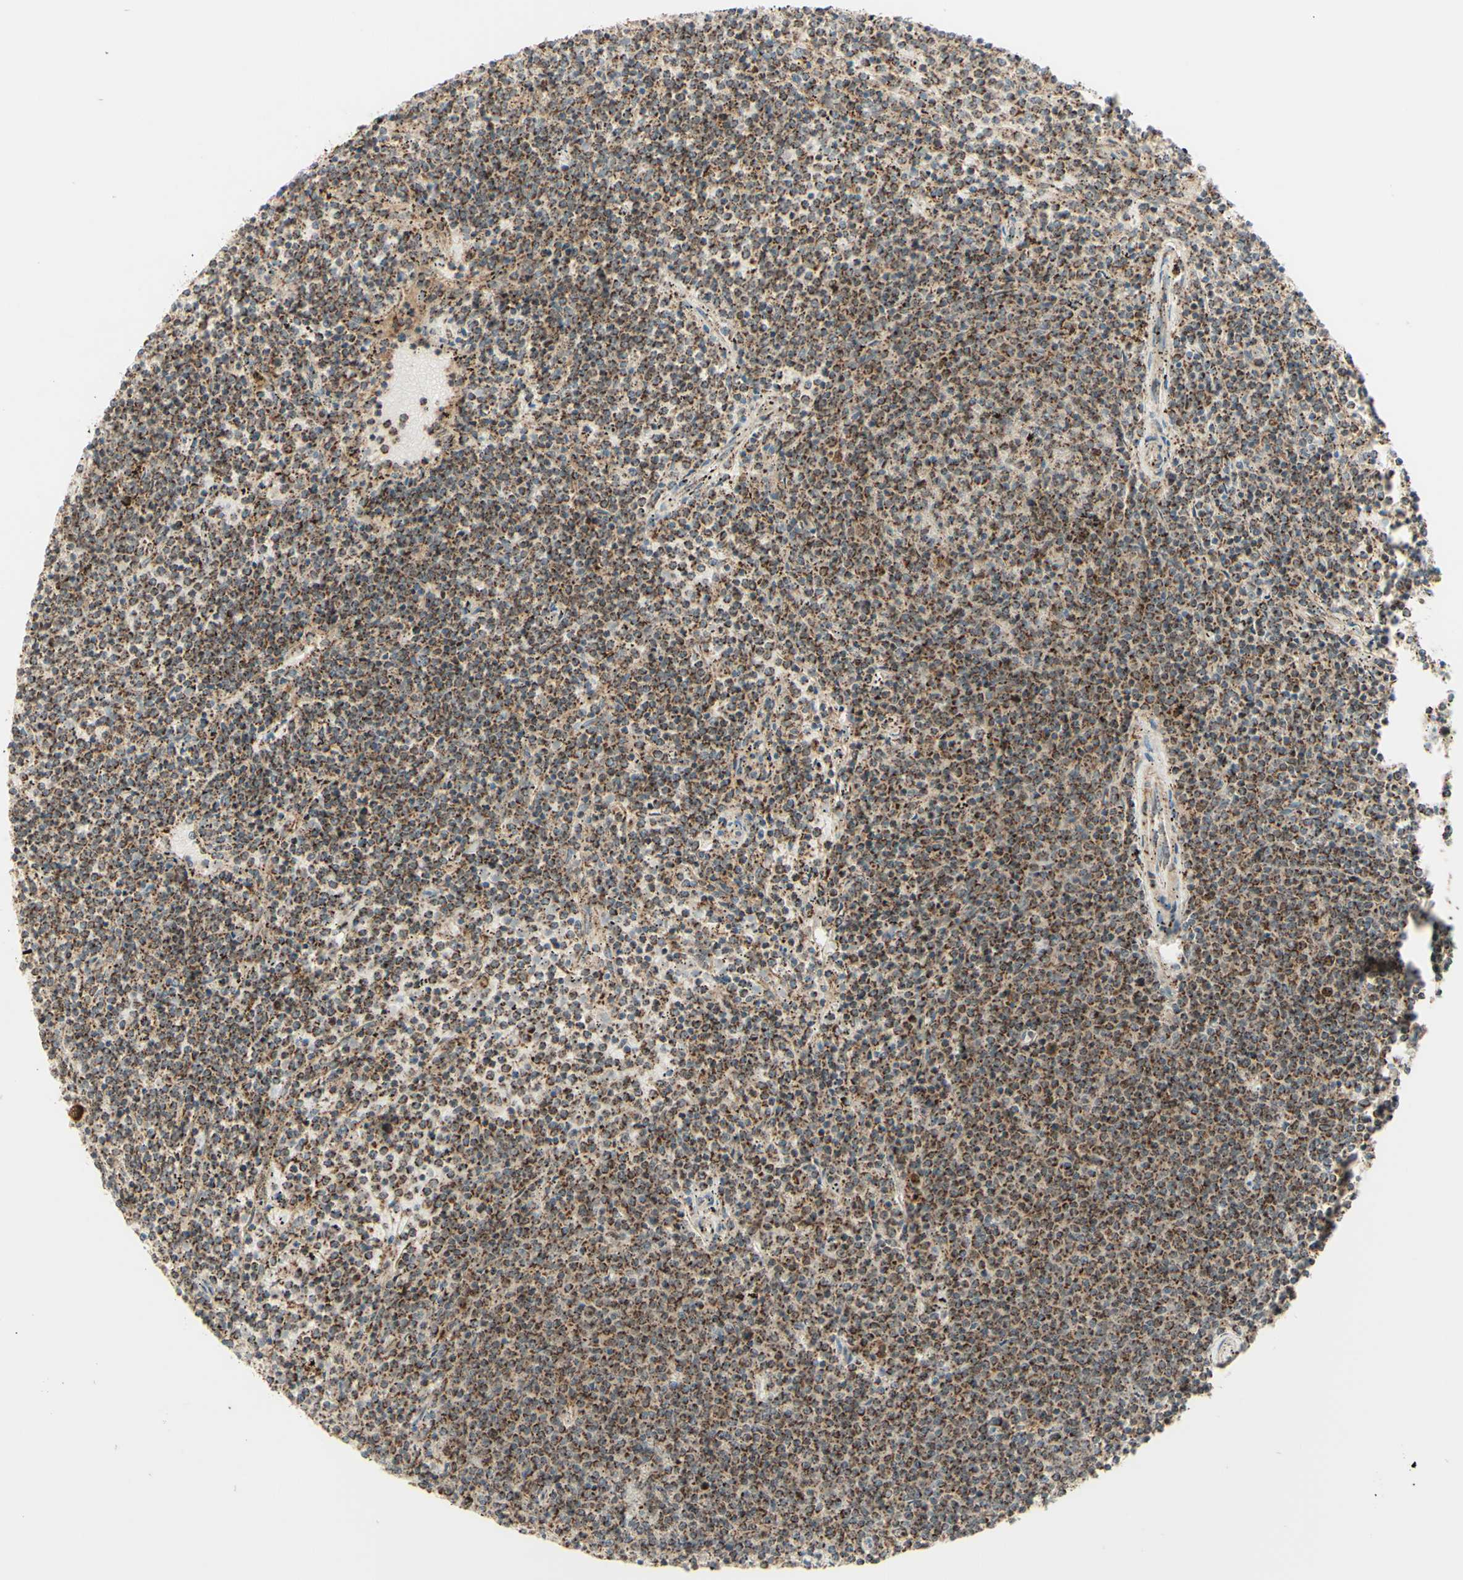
{"staining": {"intensity": "strong", "quantity": ">75%", "location": "cytoplasmic/membranous"}, "tissue": "lymphoma", "cell_type": "Tumor cells", "image_type": "cancer", "snomed": [{"axis": "morphology", "description": "Malignant lymphoma, non-Hodgkin's type, Low grade"}, {"axis": "topography", "description": "Spleen"}], "caption": "A photomicrograph showing strong cytoplasmic/membranous expression in approximately >75% of tumor cells in malignant lymphoma, non-Hodgkin's type (low-grade), as visualized by brown immunohistochemical staining.", "gene": "DHRS3", "patient": {"sex": "female", "age": 50}}